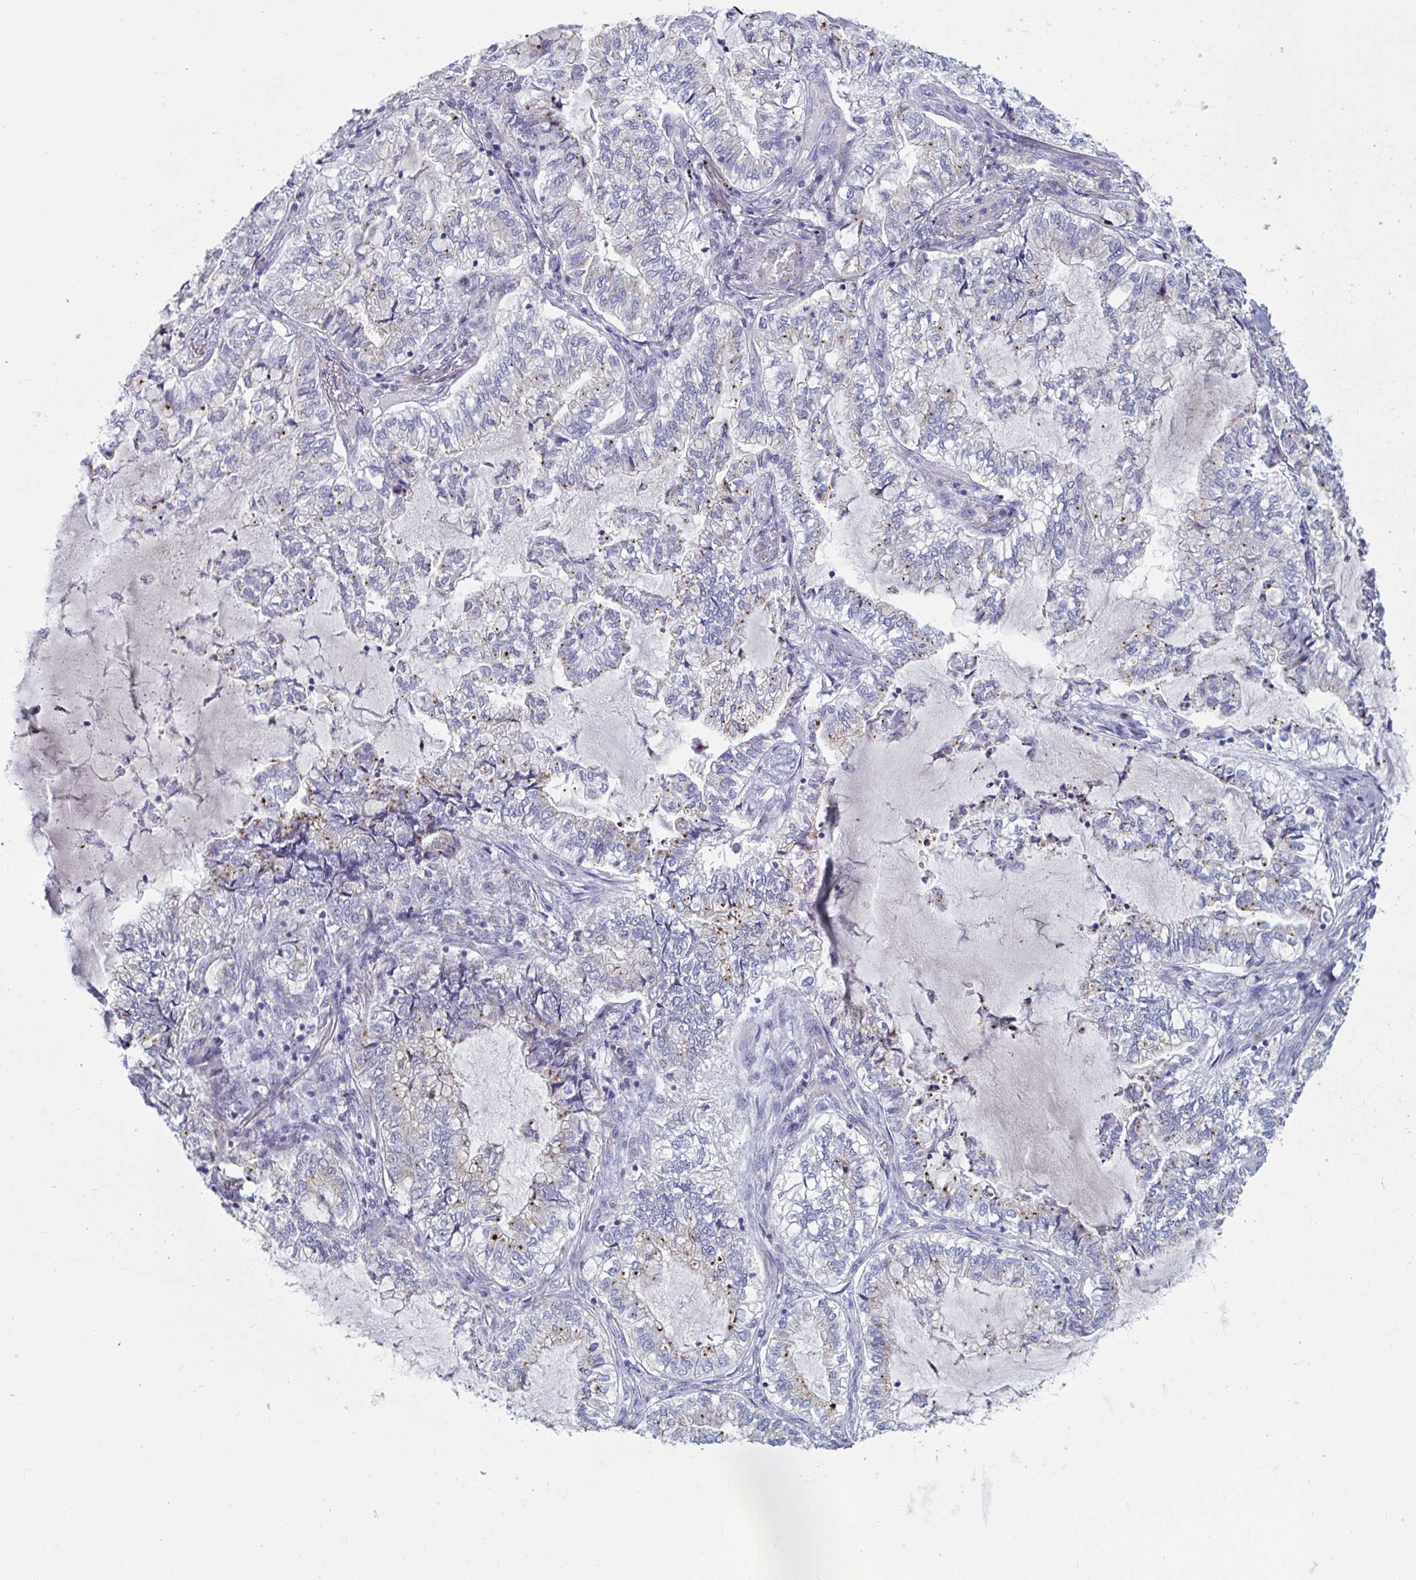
{"staining": {"intensity": "moderate", "quantity": "<25%", "location": "cytoplasmic/membranous"}, "tissue": "lung cancer", "cell_type": "Tumor cells", "image_type": "cancer", "snomed": [{"axis": "morphology", "description": "Adenocarcinoma, NOS"}, {"axis": "topography", "description": "Lymph node"}, {"axis": "topography", "description": "Lung"}], "caption": "Protein staining of lung adenocarcinoma tissue shows moderate cytoplasmic/membranous positivity in about <25% of tumor cells. (IHC, brightfield microscopy, high magnification).", "gene": "SLC9A6", "patient": {"sex": "male", "age": 66}}